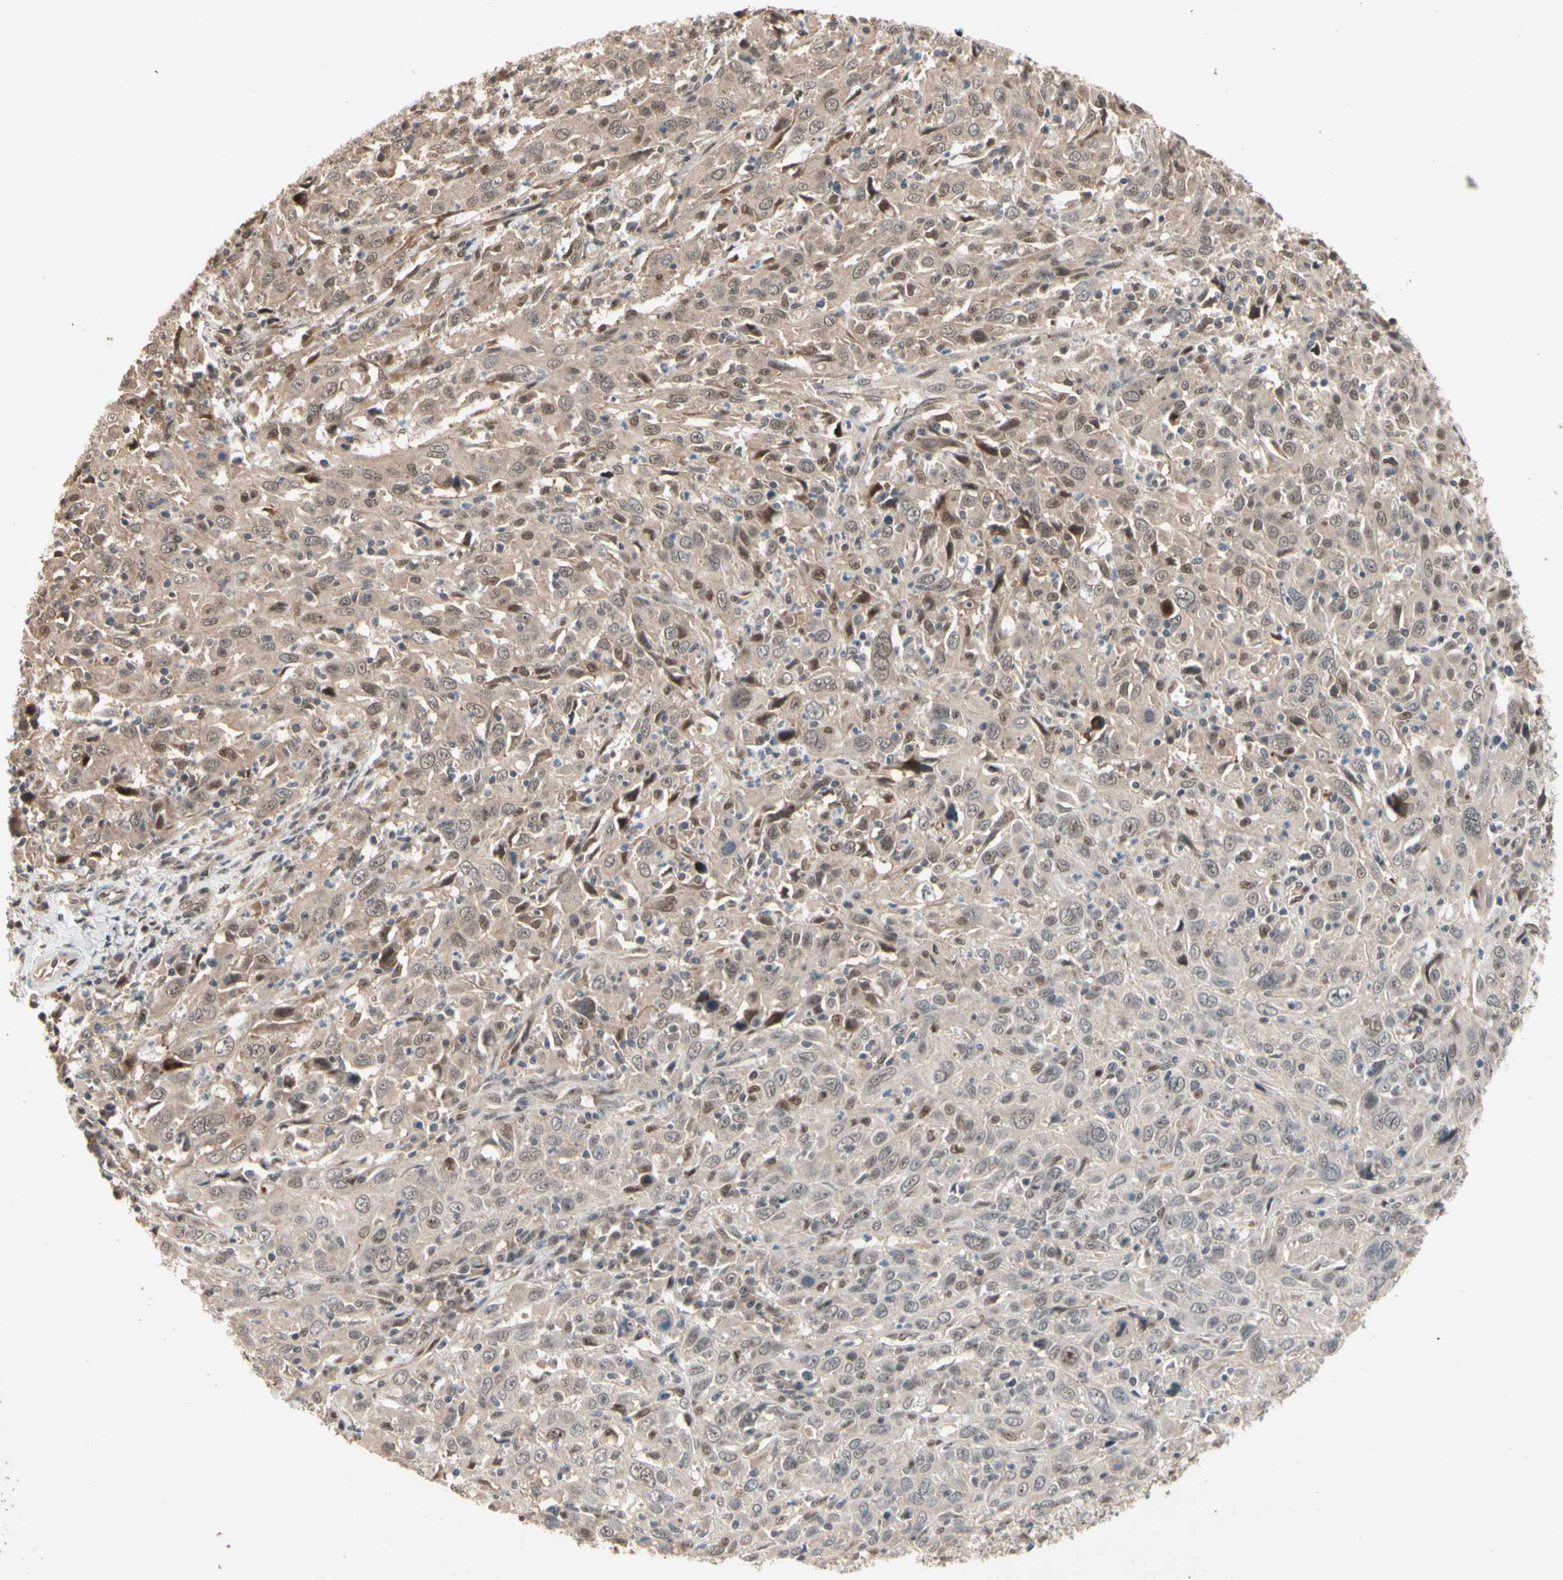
{"staining": {"intensity": "weak", "quantity": ">75%", "location": "cytoplasmic/membranous"}, "tissue": "cervical cancer", "cell_type": "Tumor cells", "image_type": "cancer", "snomed": [{"axis": "morphology", "description": "Squamous cell carcinoma, NOS"}, {"axis": "topography", "description": "Cervix"}], "caption": "Brown immunohistochemical staining in cervical cancer (squamous cell carcinoma) exhibits weak cytoplasmic/membranous expression in approximately >75% of tumor cells.", "gene": "NGEF", "patient": {"sex": "female", "age": 46}}